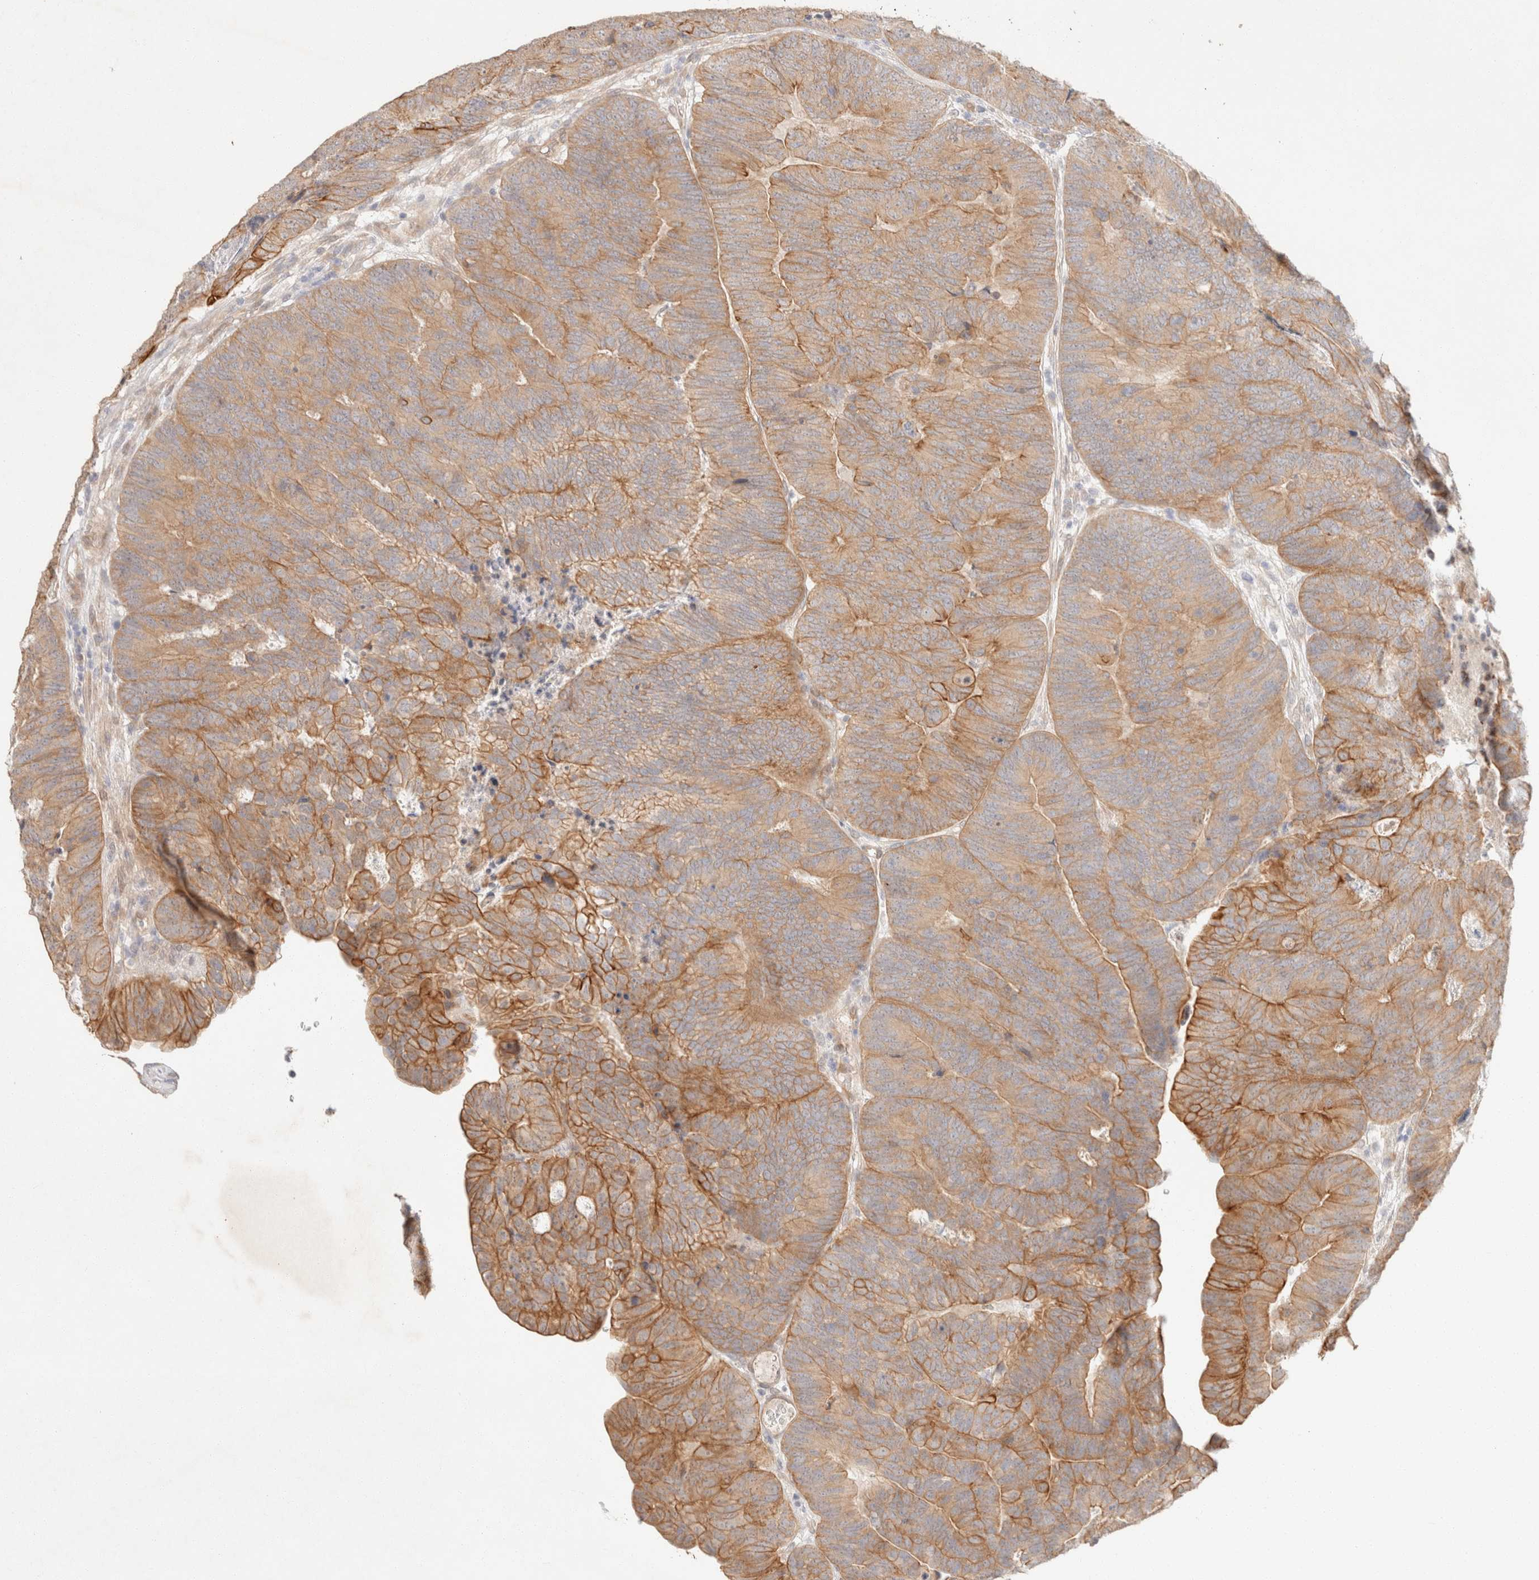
{"staining": {"intensity": "moderate", "quantity": ">75%", "location": "cytoplasmic/membranous"}, "tissue": "colorectal cancer", "cell_type": "Tumor cells", "image_type": "cancer", "snomed": [{"axis": "morphology", "description": "Adenocarcinoma, NOS"}, {"axis": "topography", "description": "Colon"}], "caption": "A micrograph of human colorectal adenocarcinoma stained for a protein exhibits moderate cytoplasmic/membranous brown staining in tumor cells.", "gene": "CSNK1E", "patient": {"sex": "female", "age": 67}}